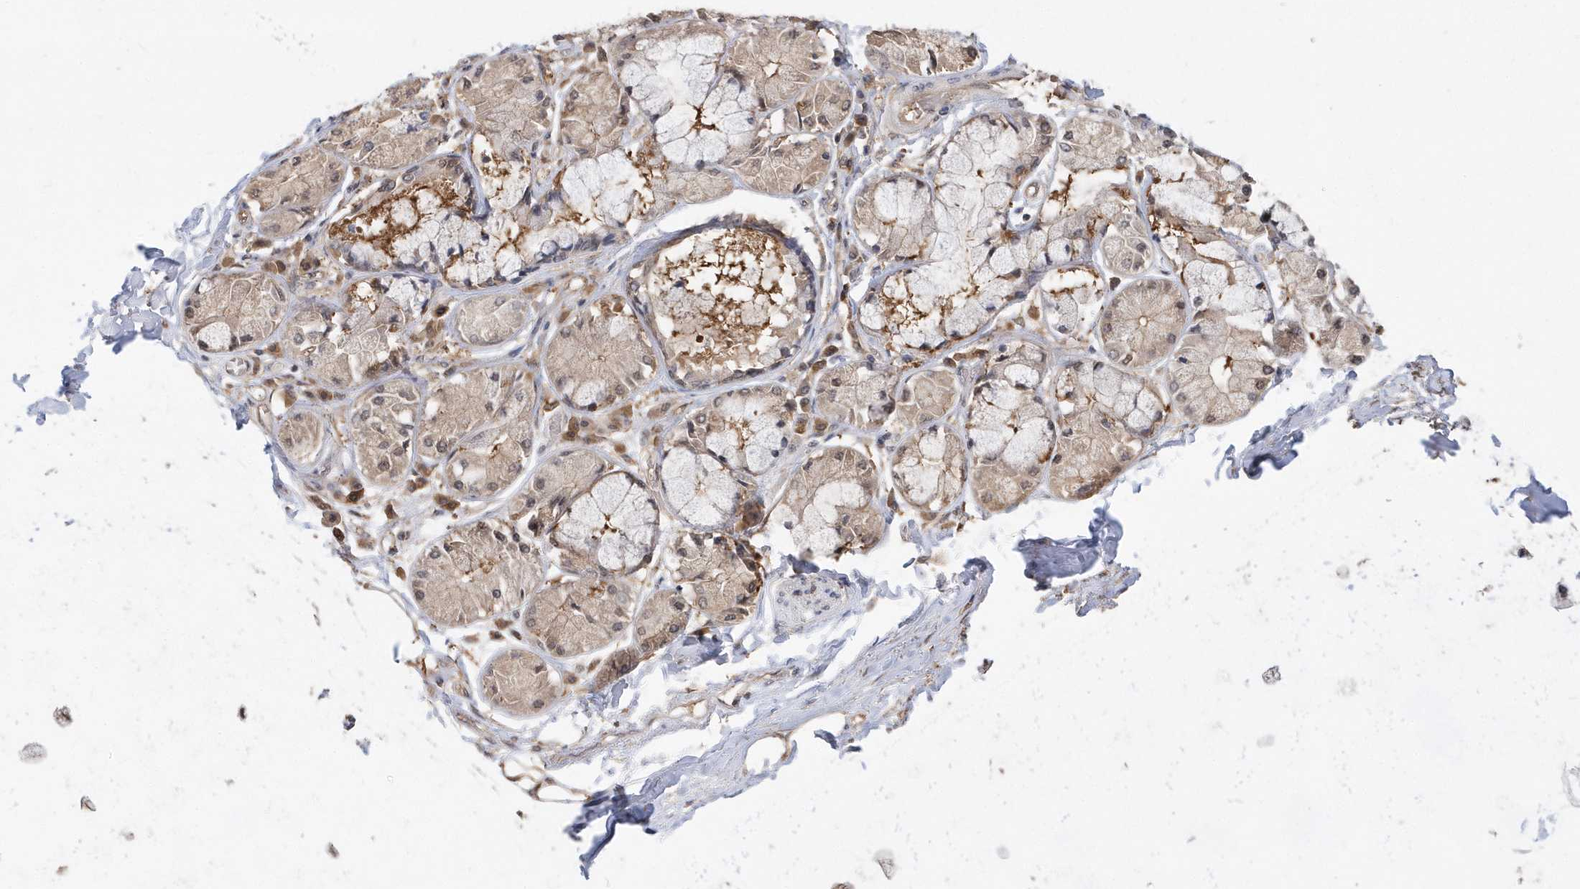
{"staining": {"intensity": "weak", "quantity": ">75%", "location": "cytoplasmic/membranous,nuclear"}, "tissue": "adipose tissue", "cell_type": "Adipocytes", "image_type": "normal", "snomed": [{"axis": "morphology", "description": "Normal tissue, NOS"}, {"axis": "topography", "description": "Cartilage tissue"}, {"axis": "topography", "description": "Bronchus"}, {"axis": "topography", "description": "Lung"}, {"axis": "topography", "description": "Peripheral nerve tissue"}], "caption": "Immunohistochemical staining of normal human adipose tissue displays low levels of weak cytoplasmic/membranous,nuclear expression in about >75% of adipocytes. Nuclei are stained in blue.", "gene": "RPEL1", "patient": {"sex": "female", "age": 49}}